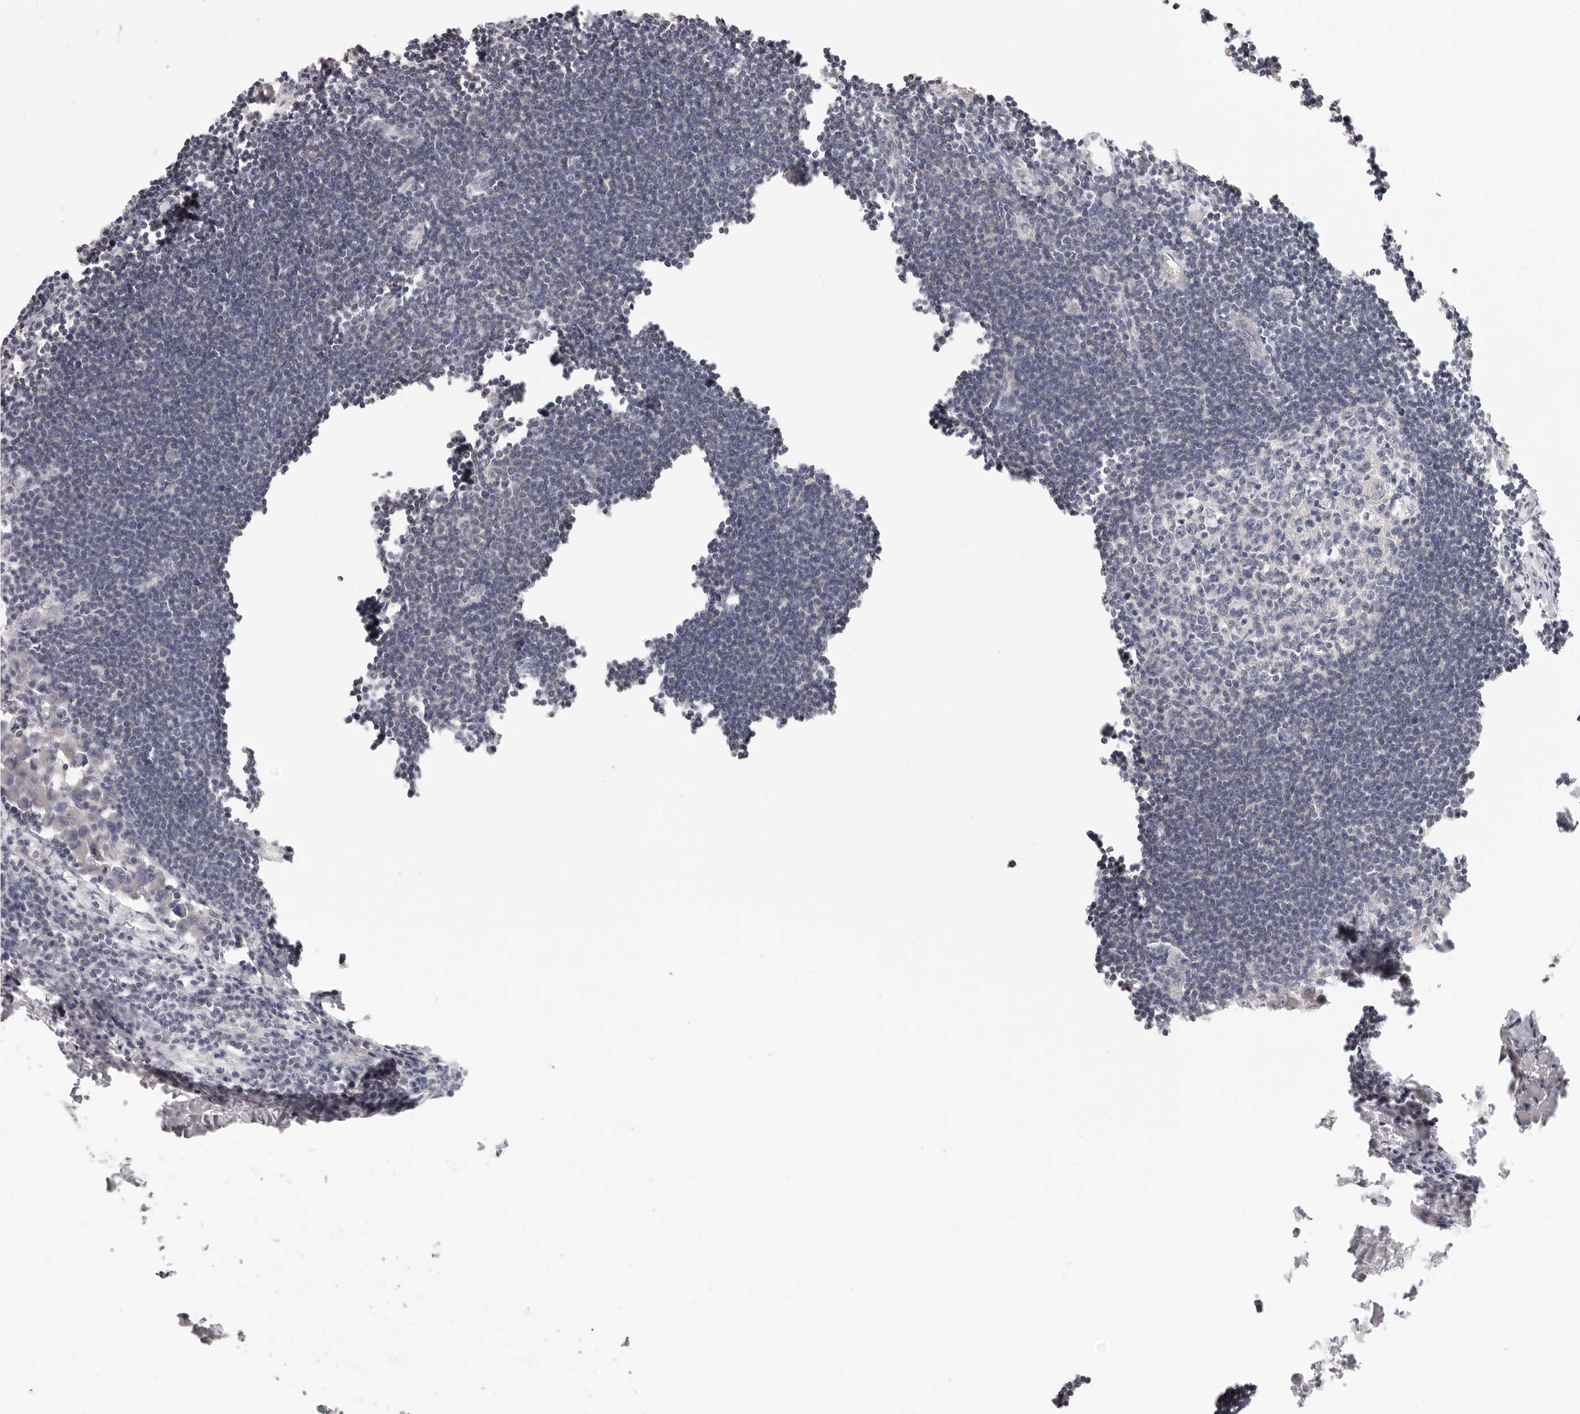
{"staining": {"intensity": "negative", "quantity": "none", "location": "none"}, "tissue": "lymph node", "cell_type": "Germinal center cells", "image_type": "normal", "snomed": [{"axis": "morphology", "description": "Normal tissue, NOS"}, {"axis": "morphology", "description": "Malignant melanoma, Metastatic site"}, {"axis": "topography", "description": "Lymph node"}], "caption": "A histopathology image of human lymph node is negative for staining in germinal center cells. (DAB (3,3'-diaminobenzidine) immunohistochemistry, high magnification).", "gene": "GGPS1", "patient": {"sex": "male", "age": 41}}